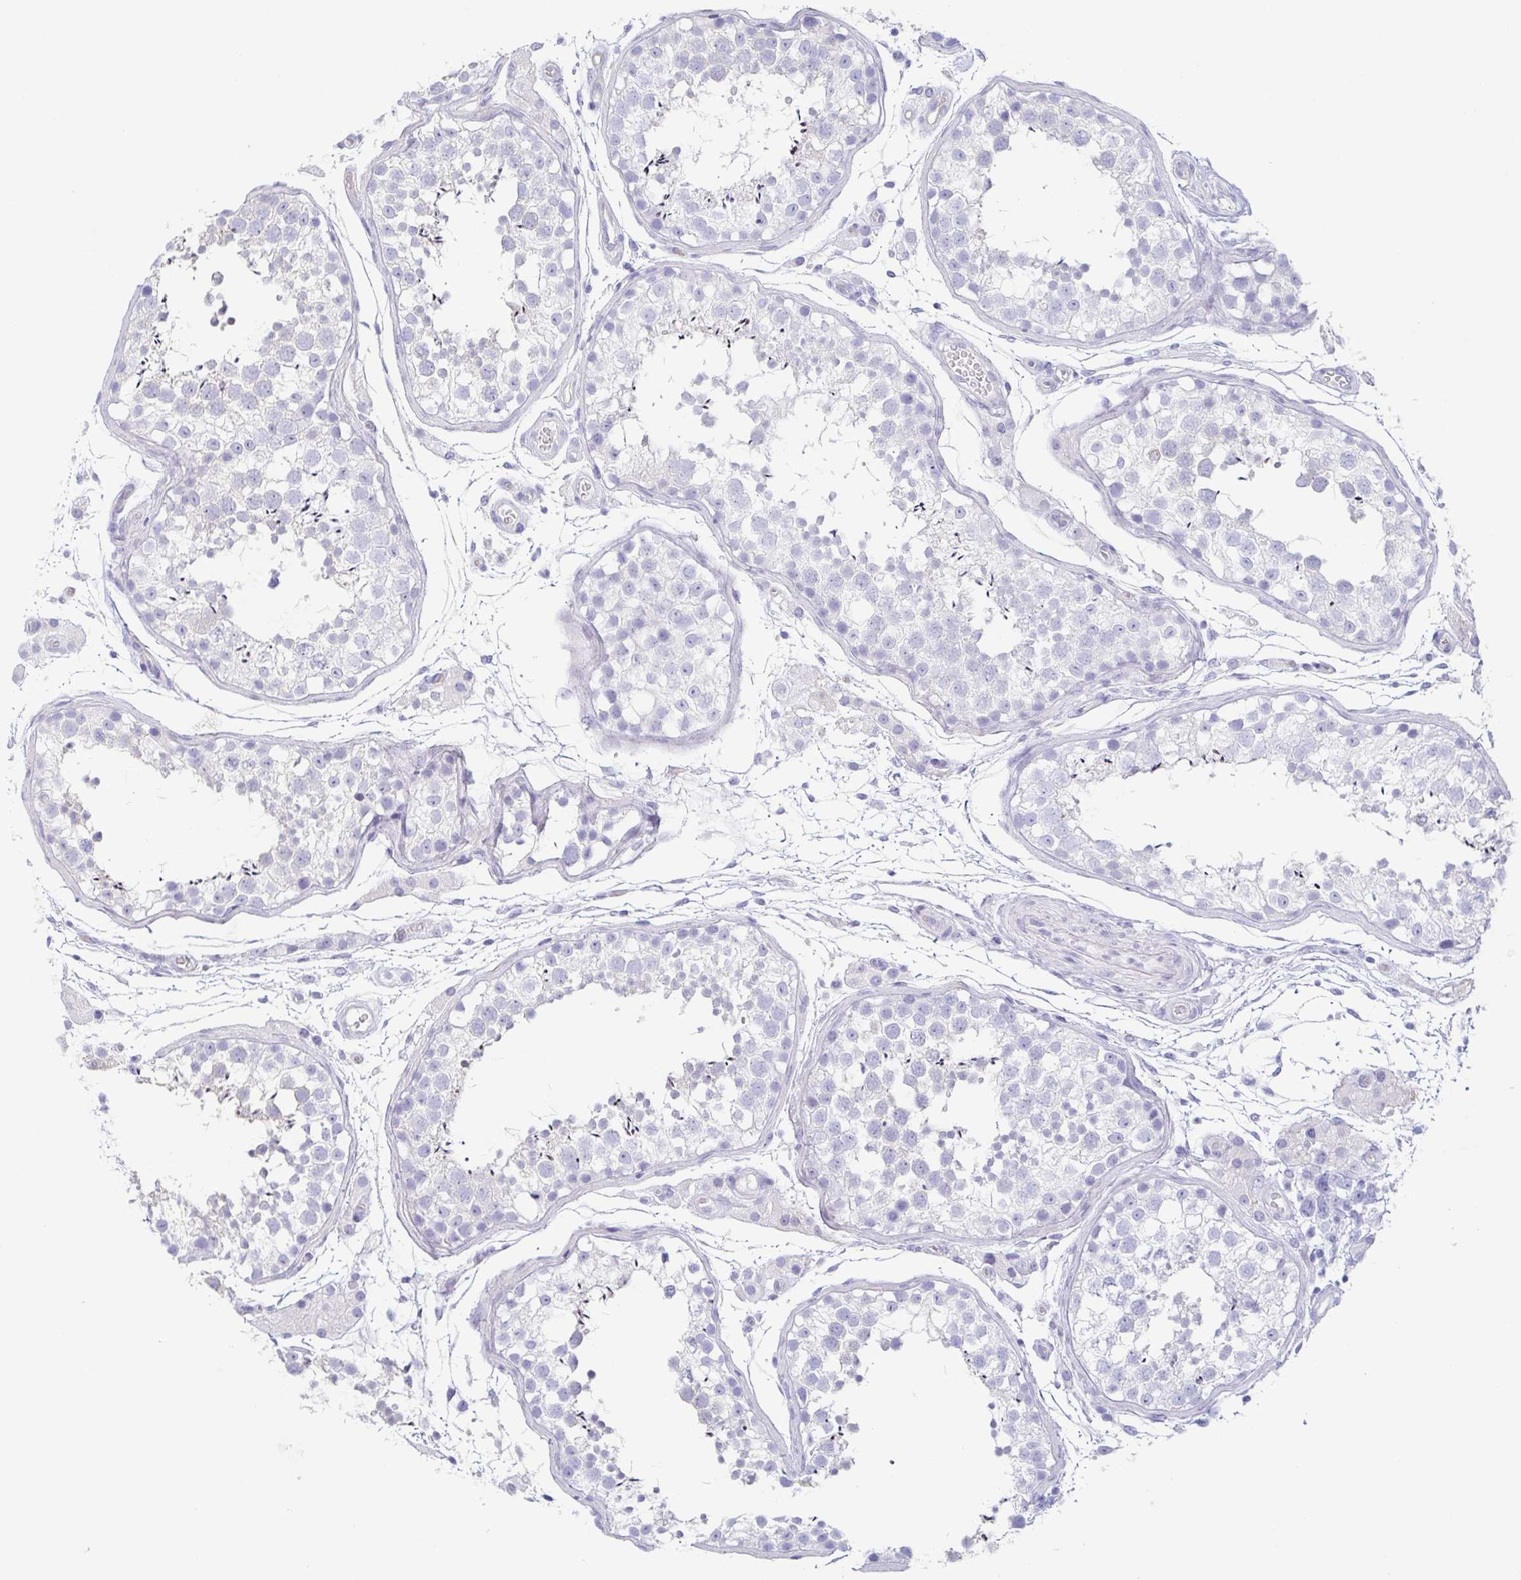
{"staining": {"intensity": "negative", "quantity": "none", "location": "none"}, "tissue": "testis", "cell_type": "Cells in seminiferous ducts", "image_type": "normal", "snomed": [{"axis": "morphology", "description": "Normal tissue, NOS"}, {"axis": "morphology", "description": "Seminoma, NOS"}, {"axis": "topography", "description": "Testis"}], "caption": "Cells in seminiferous ducts are negative for brown protein staining in unremarkable testis. The staining was performed using DAB to visualize the protein expression in brown, while the nuclei were stained in blue with hematoxylin (Magnification: 20x).", "gene": "ENSG00000275778", "patient": {"sex": "male", "age": 29}}